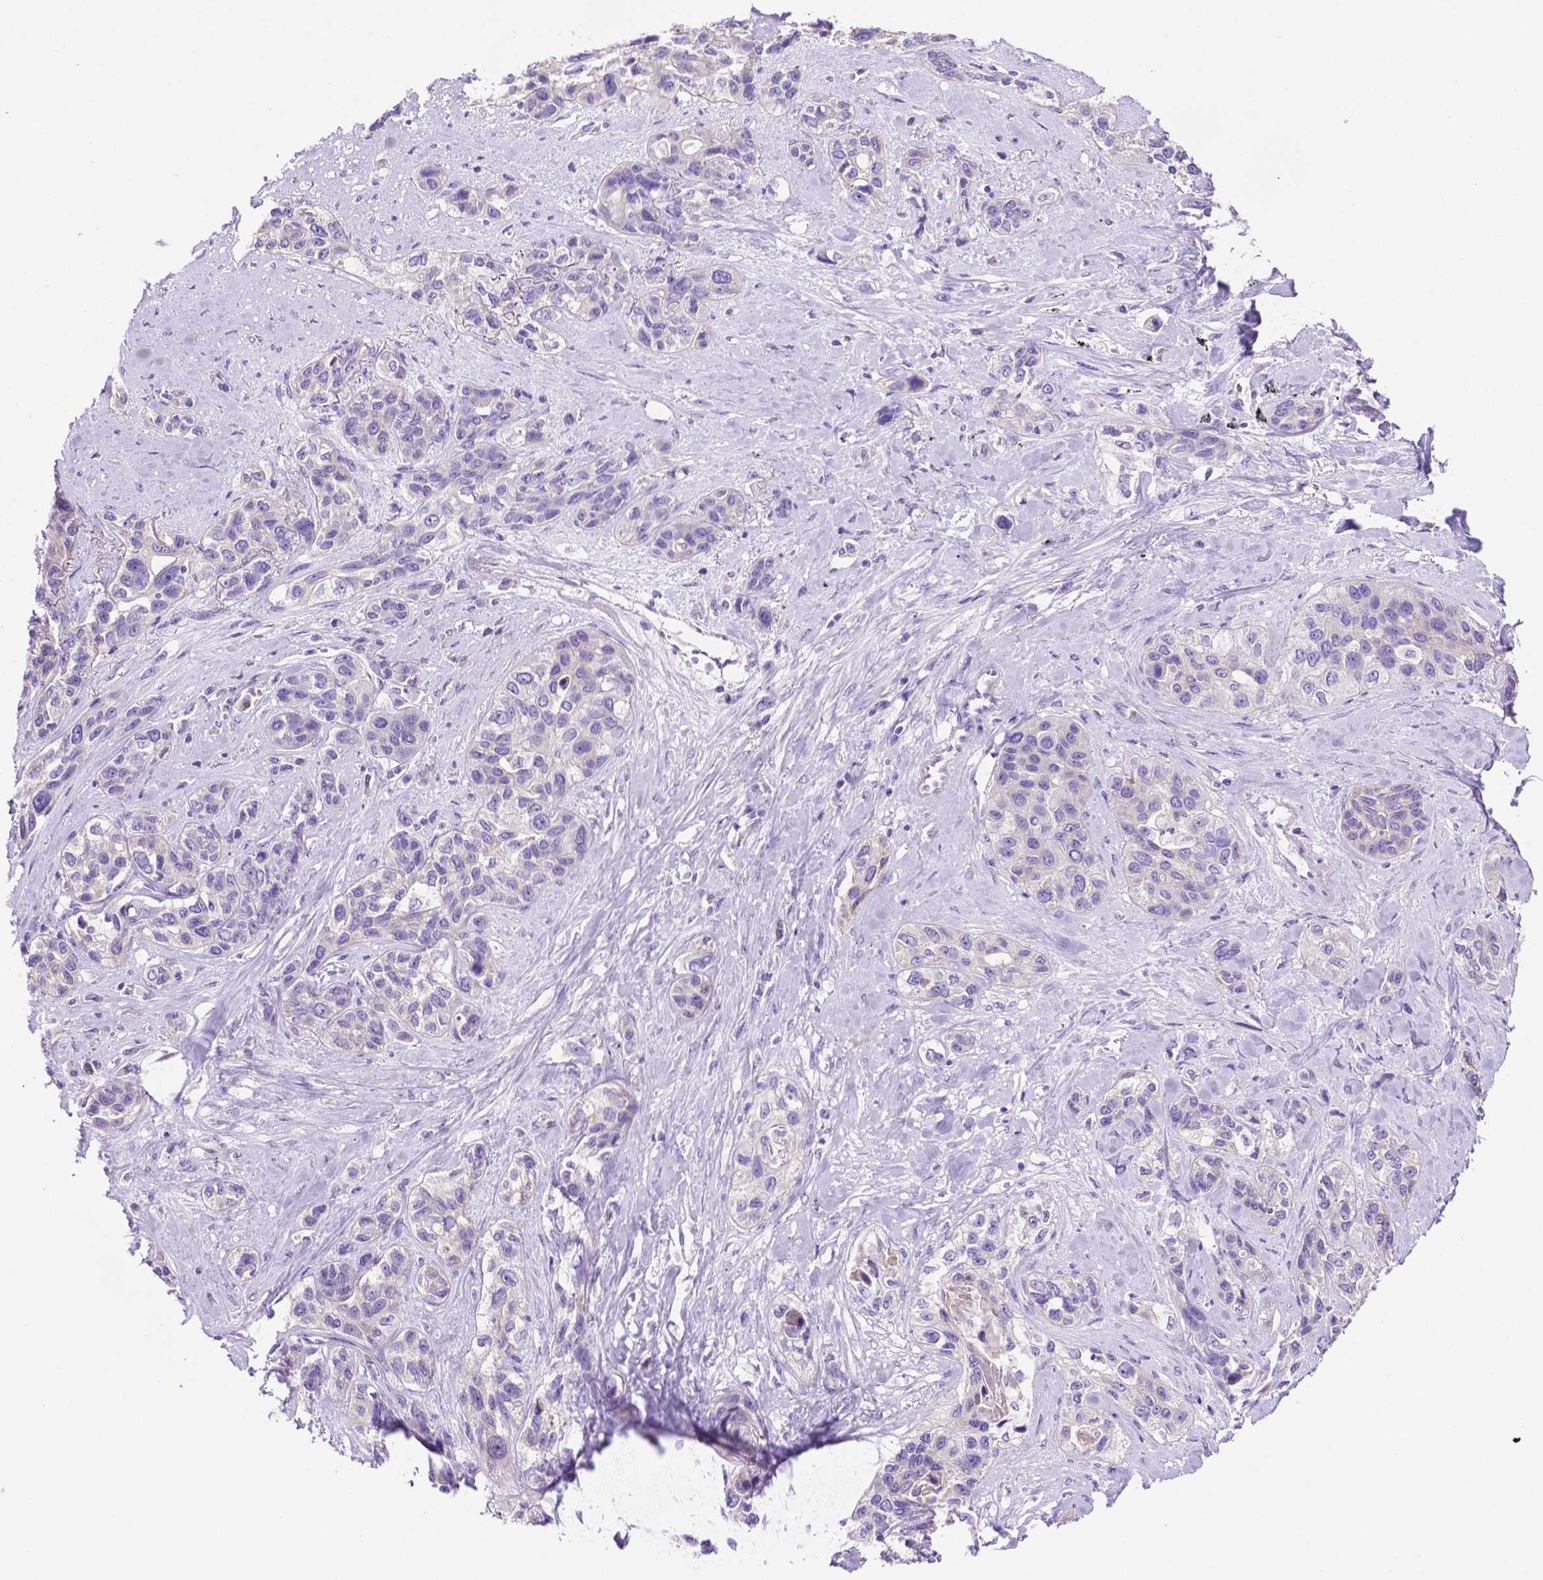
{"staining": {"intensity": "negative", "quantity": "none", "location": "none"}, "tissue": "lung cancer", "cell_type": "Tumor cells", "image_type": "cancer", "snomed": [{"axis": "morphology", "description": "Squamous cell carcinoma, NOS"}, {"axis": "topography", "description": "Lung"}], "caption": "Immunohistochemistry (IHC) histopathology image of neoplastic tissue: human squamous cell carcinoma (lung) stained with DAB demonstrates no significant protein positivity in tumor cells. (DAB immunohistochemistry with hematoxylin counter stain).", "gene": "PHYHIP", "patient": {"sex": "female", "age": 70}}